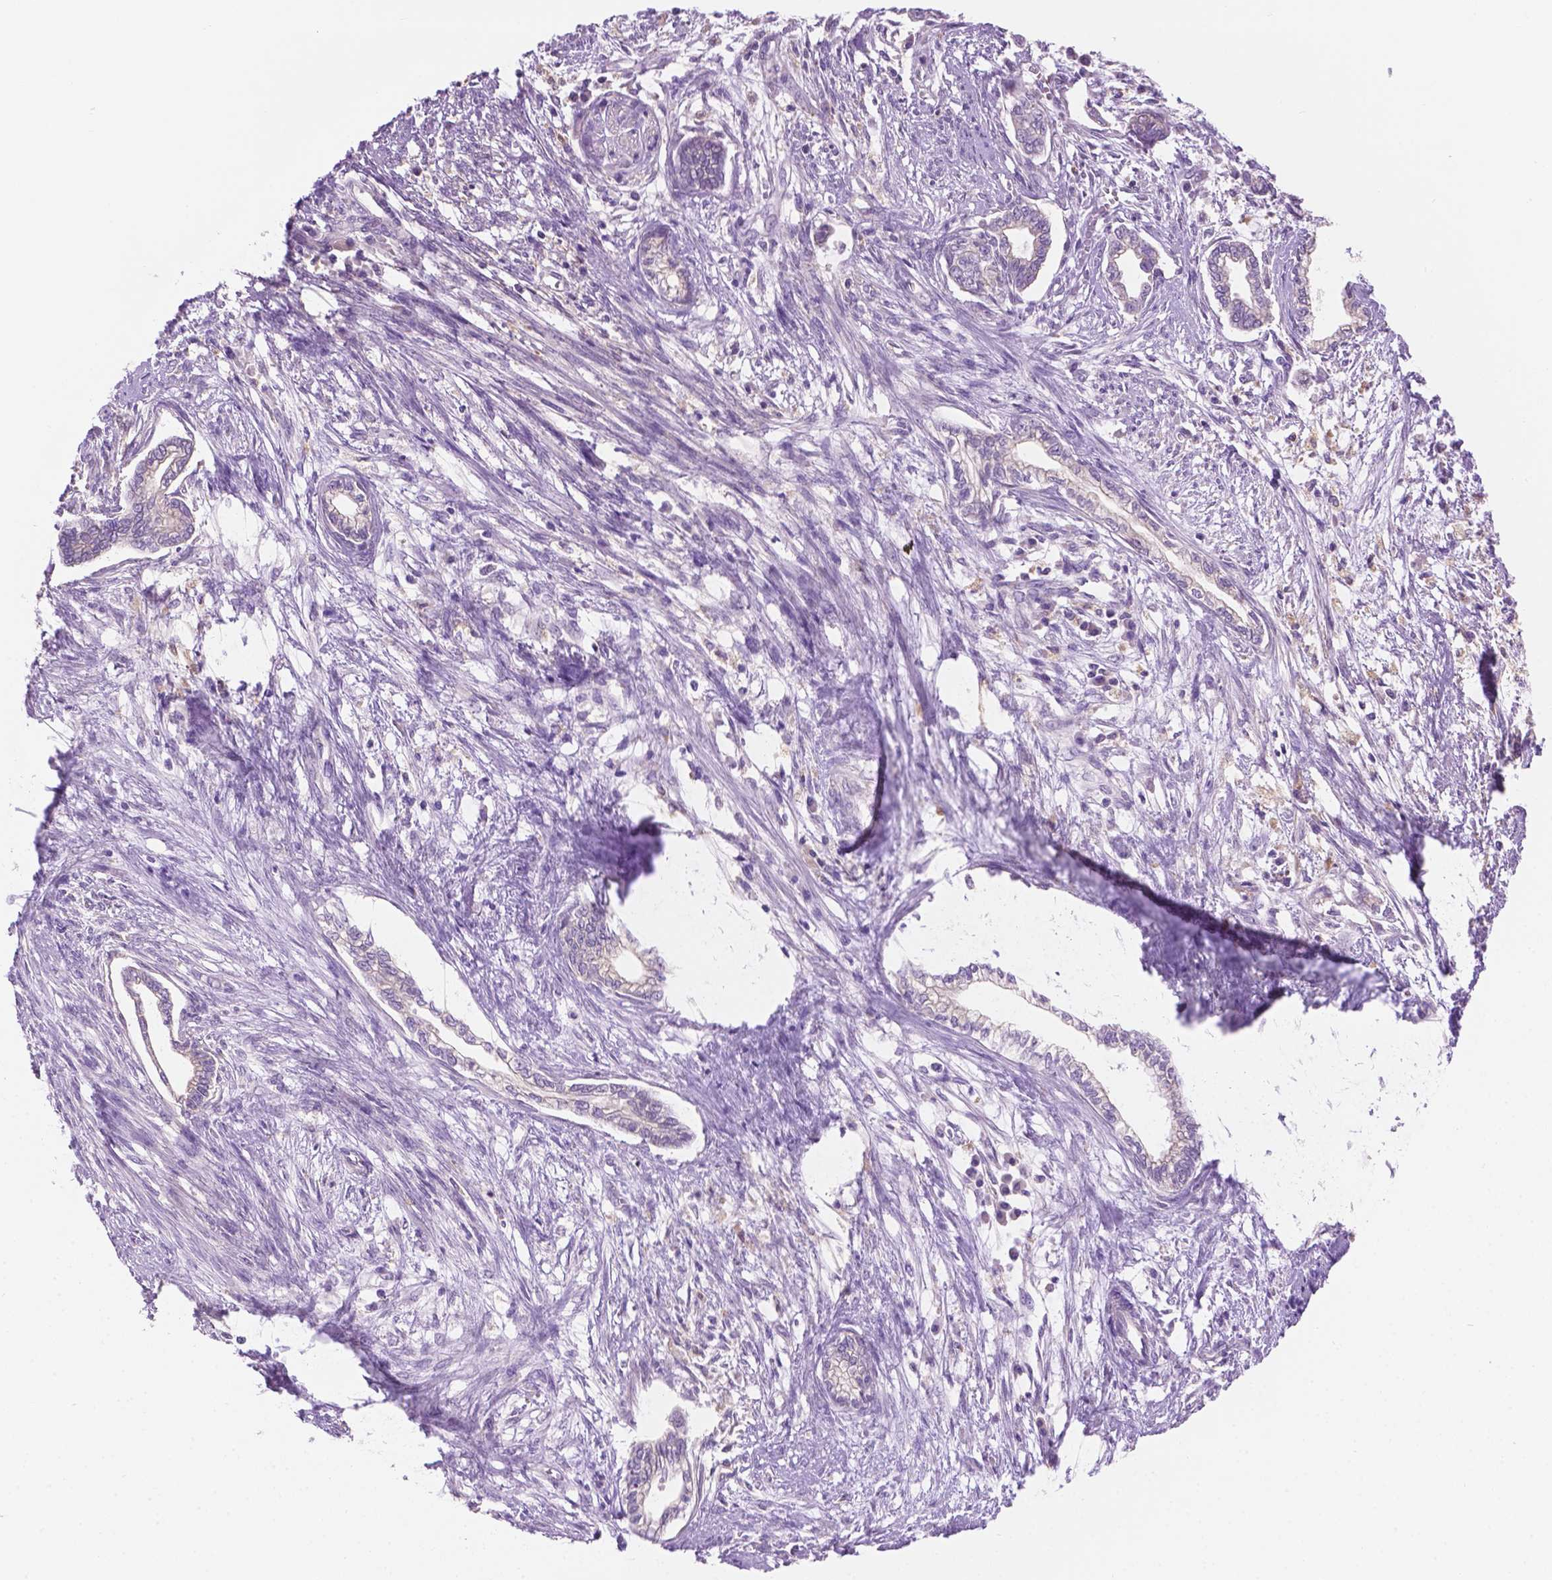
{"staining": {"intensity": "negative", "quantity": "none", "location": "none"}, "tissue": "cervical cancer", "cell_type": "Tumor cells", "image_type": "cancer", "snomed": [{"axis": "morphology", "description": "Adenocarcinoma, NOS"}, {"axis": "topography", "description": "Cervix"}], "caption": "Tumor cells are negative for brown protein staining in cervical cancer.", "gene": "CDH7", "patient": {"sex": "female", "age": 62}}